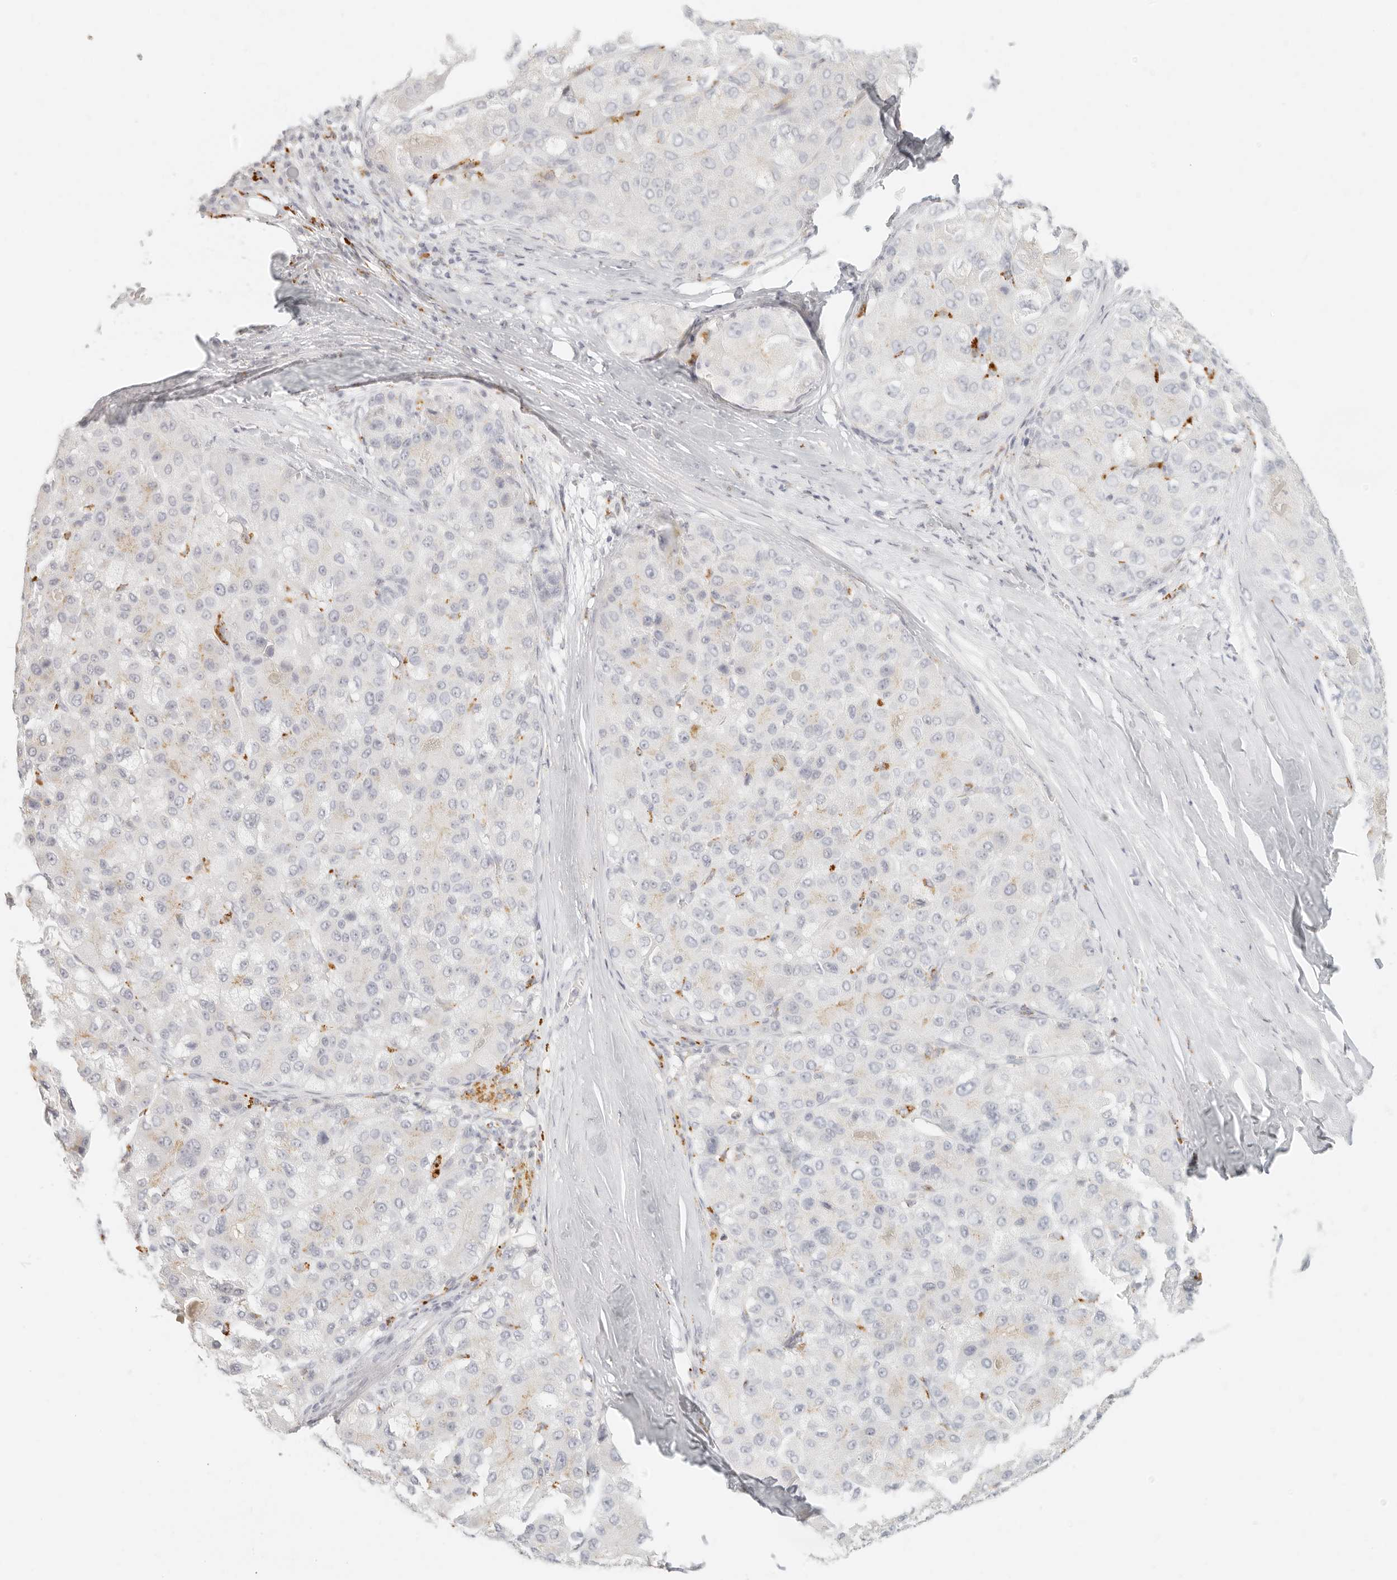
{"staining": {"intensity": "negative", "quantity": "none", "location": "none"}, "tissue": "liver cancer", "cell_type": "Tumor cells", "image_type": "cancer", "snomed": [{"axis": "morphology", "description": "Carcinoma, Hepatocellular, NOS"}, {"axis": "topography", "description": "Liver"}], "caption": "High magnification brightfield microscopy of liver cancer (hepatocellular carcinoma) stained with DAB (3,3'-diaminobenzidine) (brown) and counterstained with hematoxylin (blue): tumor cells show no significant expression.", "gene": "RNASET2", "patient": {"sex": "male", "age": 80}}